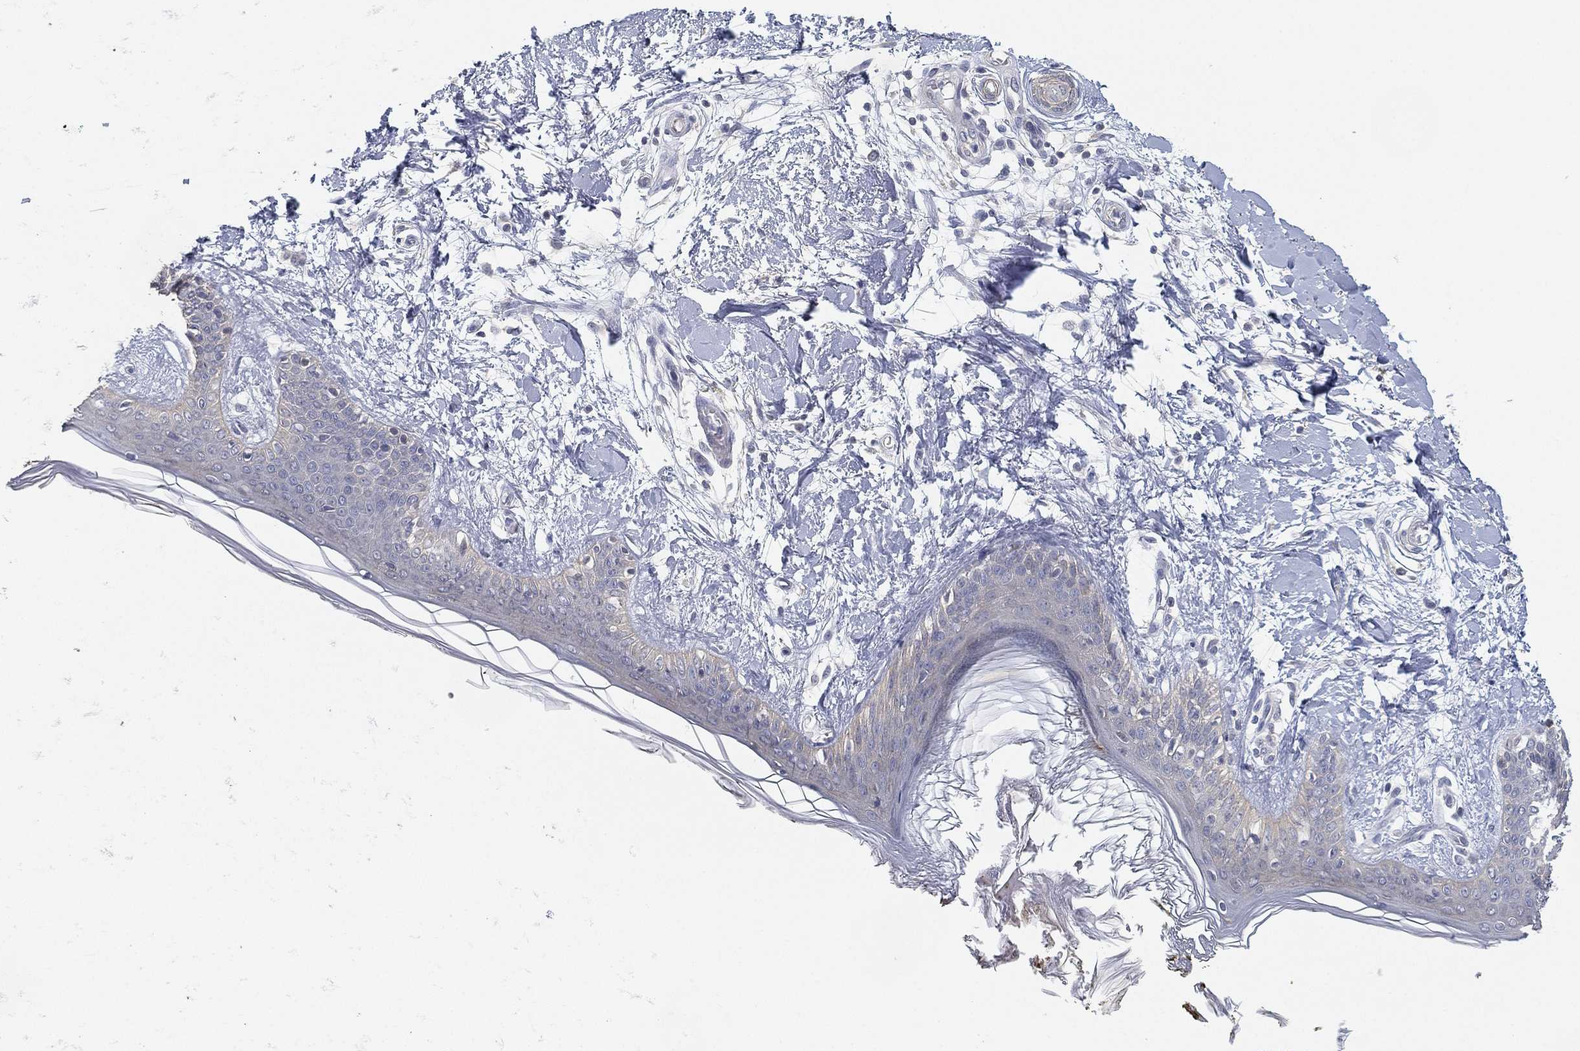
{"staining": {"intensity": "negative", "quantity": "none", "location": "none"}, "tissue": "skin", "cell_type": "Fibroblasts", "image_type": "normal", "snomed": [{"axis": "morphology", "description": "Normal tissue, NOS"}, {"axis": "morphology", "description": "Malignant melanoma, NOS"}, {"axis": "topography", "description": "Skin"}], "caption": "The photomicrograph reveals no staining of fibroblasts in benign skin.", "gene": "GPR61", "patient": {"sex": "female", "age": 34}}